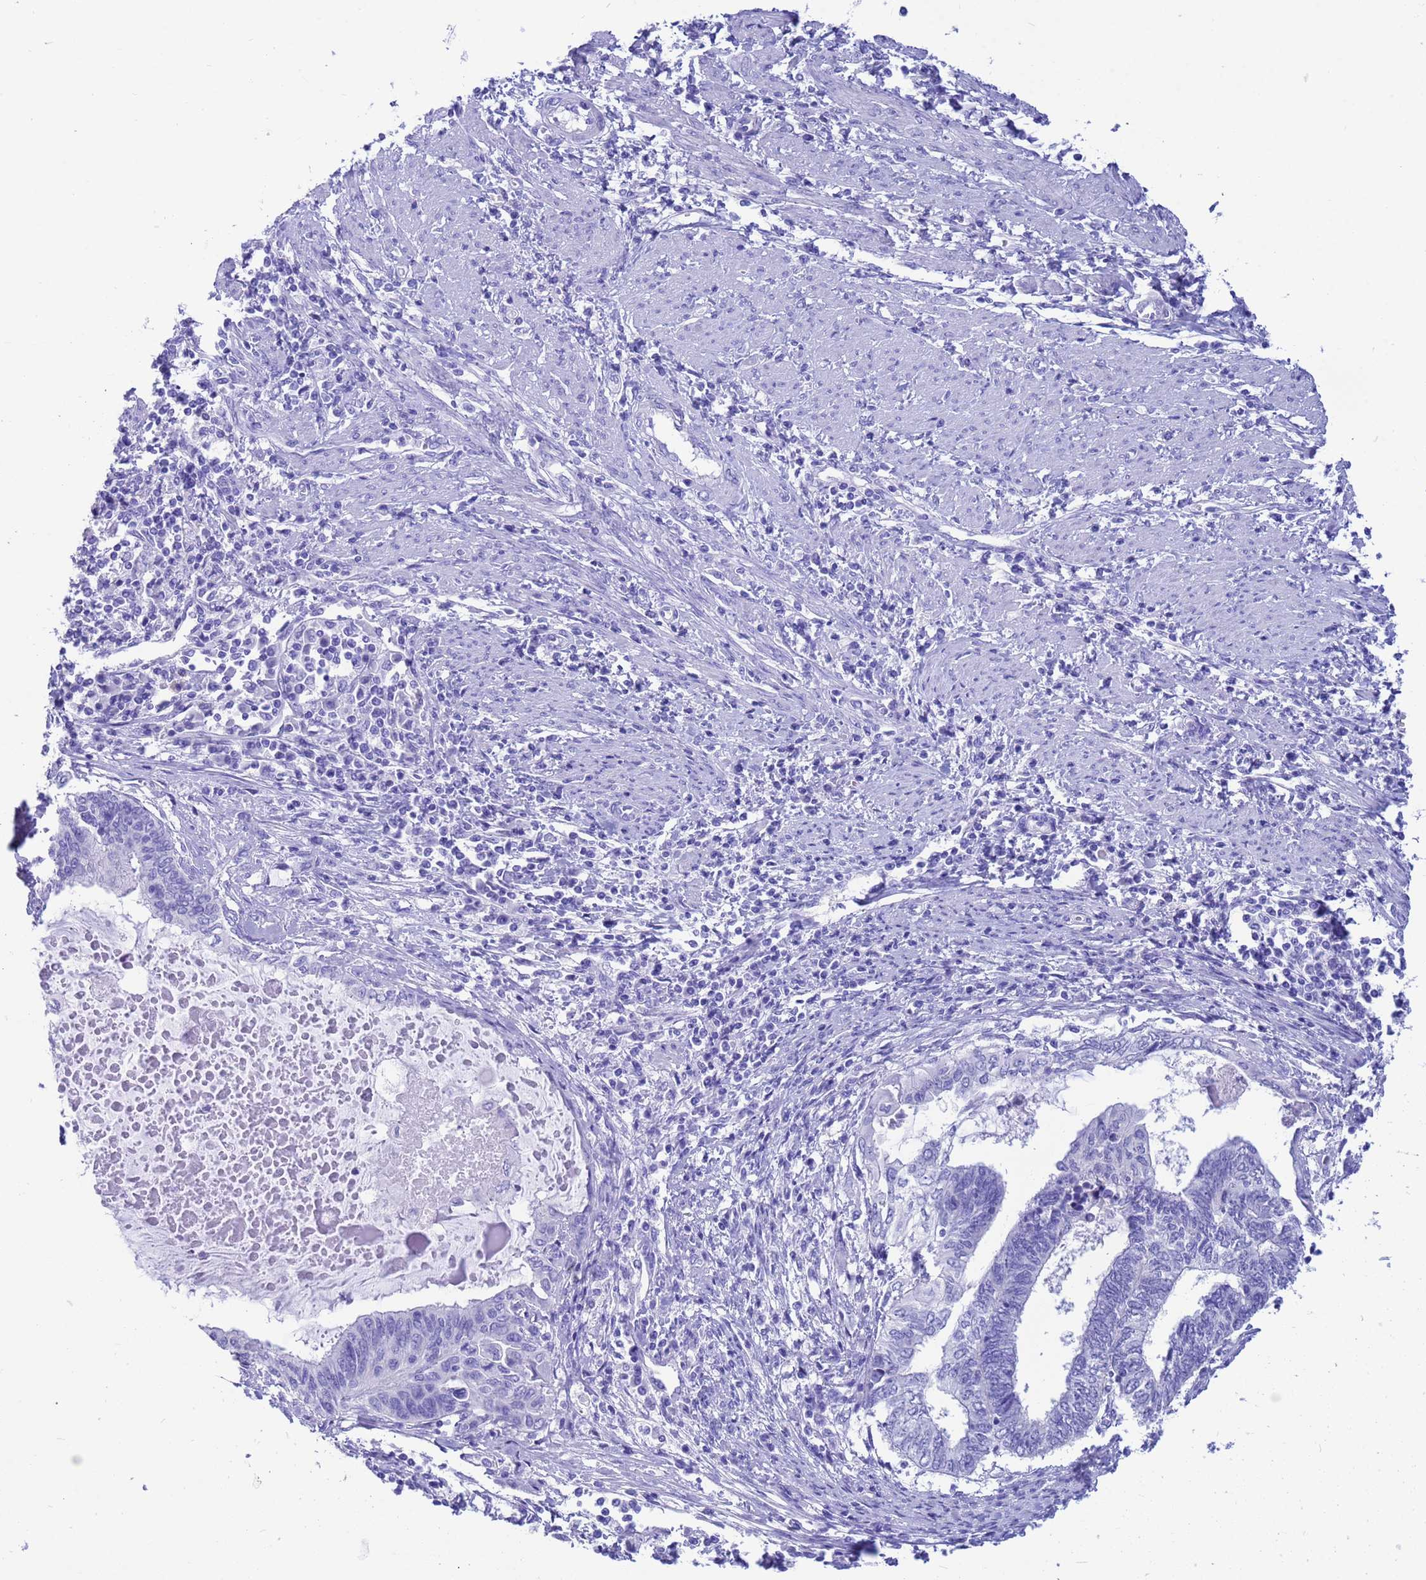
{"staining": {"intensity": "negative", "quantity": "none", "location": "none"}, "tissue": "endometrial cancer", "cell_type": "Tumor cells", "image_type": "cancer", "snomed": [{"axis": "morphology", "description": "Adenocarcinoma, NOS"}, {"axis": "topography", "description": "Uterus"}, {"axis": "topography", "description": "Endometrium"}], "caption": "This is a micrograph of immunohistochemistry (IHC) staining of endometrial cancer (adenocarcinoma), which shows no positivity in tumor cells.", "gene": "AKR1C2", "patient": {"sex": "female", "age": 70}}